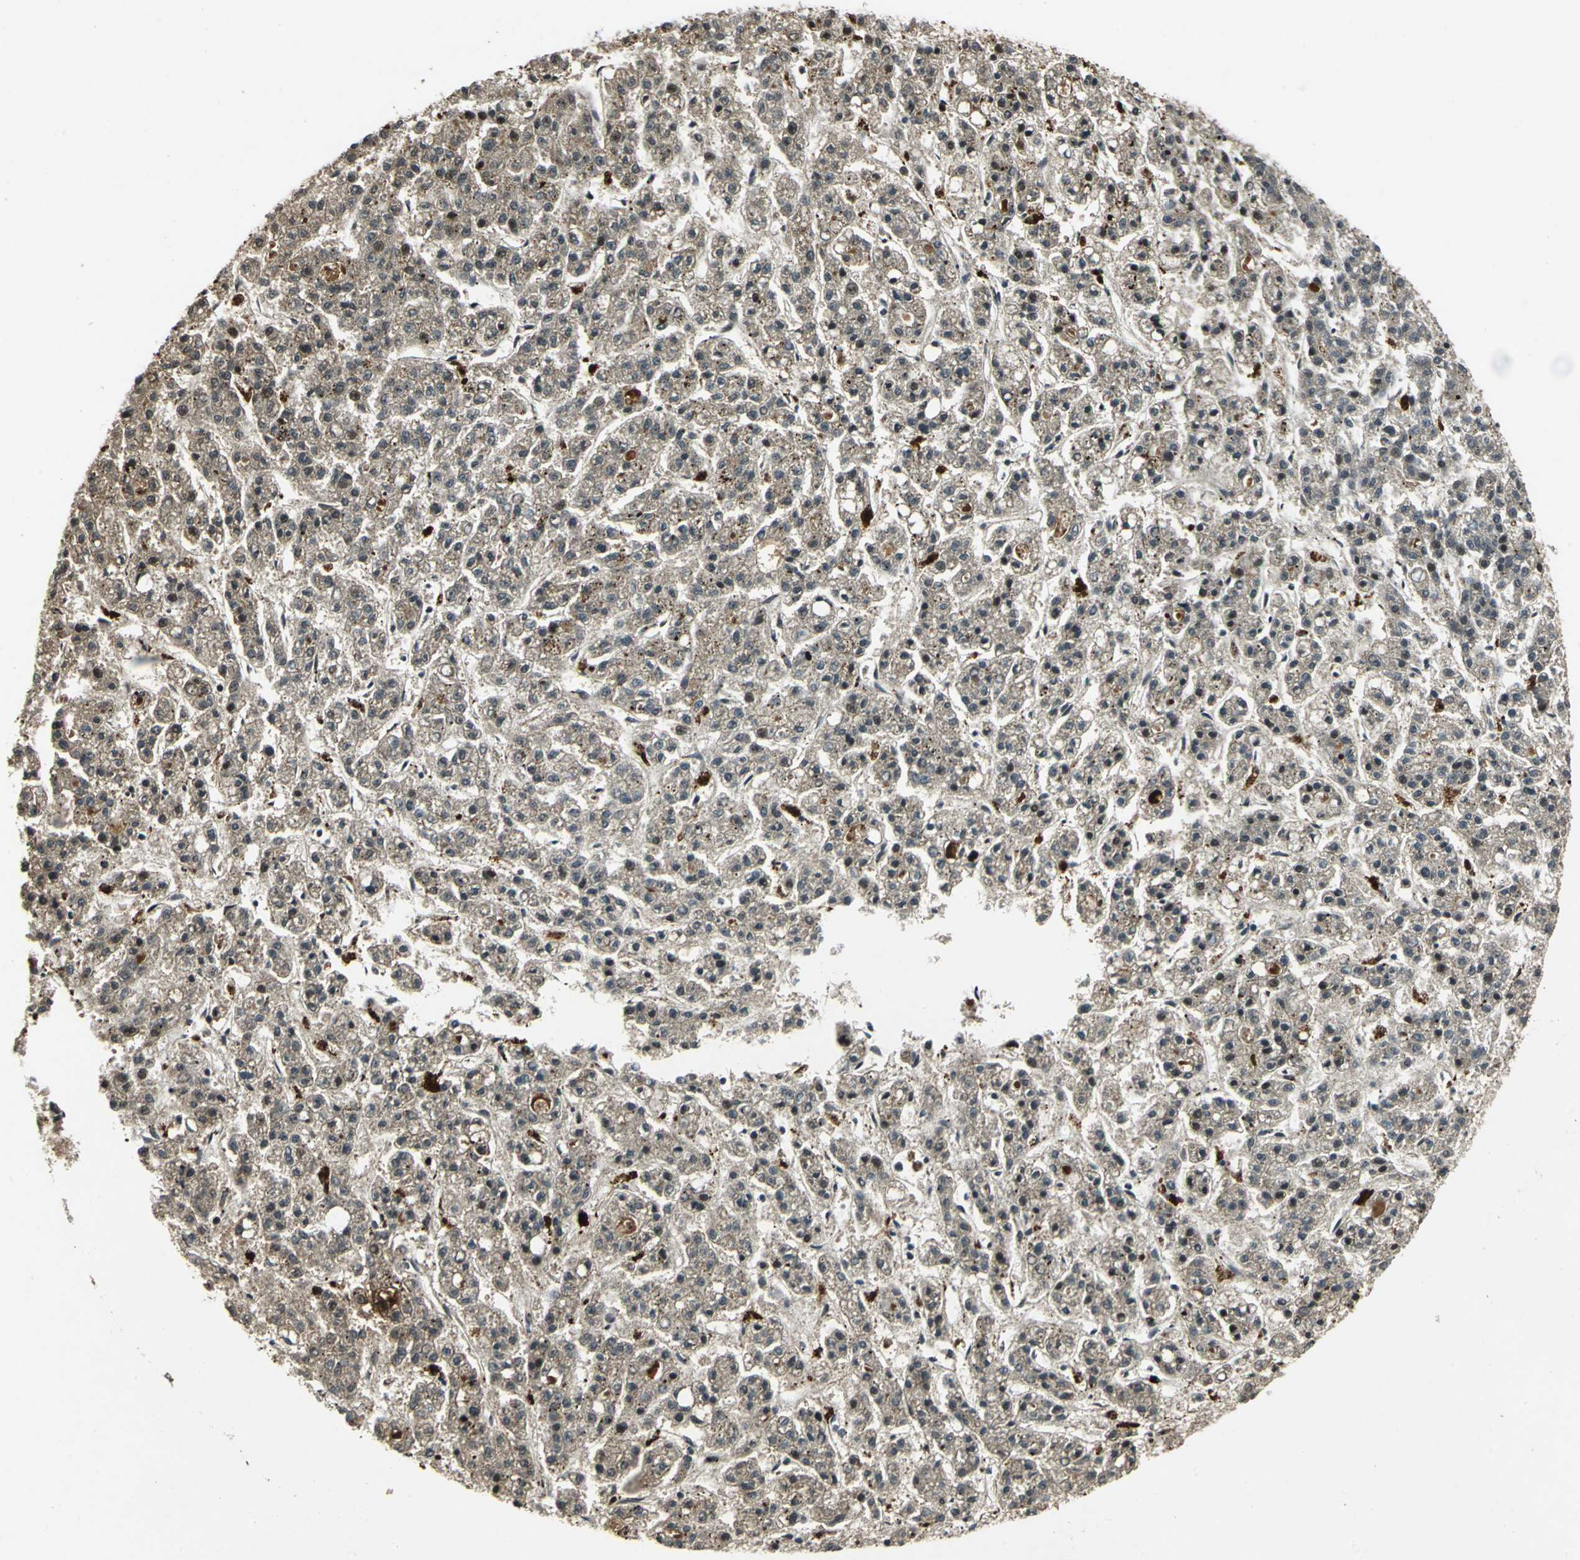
{"staining": {"intensity": "weak", "quantity": "25%-75%", "location": "cytoplasmic/membranous,nuclear"}, "tissue": "liver cancer", "cell_type": "Tumor cells", "image_type": "cancer", "snomed": [{"axis": "morphology", "description": "Carcinoma, Hepatocellular, NOS"}, {"axis": "topography", "description": "Liver"}], "caption": "Protein expression by IHC reveals weak cytoplasmic/membranous and nuclear staining in approximately 25%-75% of tumor cells in liver hepatocellular carcinoma. The staining was performed using DAB to visualize the protein expression in brown, while the nuclei were stained in blue with hematoxylin (Magnification: 20x).", "gene": "PPP1R13L", "patient": {"sex": "male", "age": 70}}